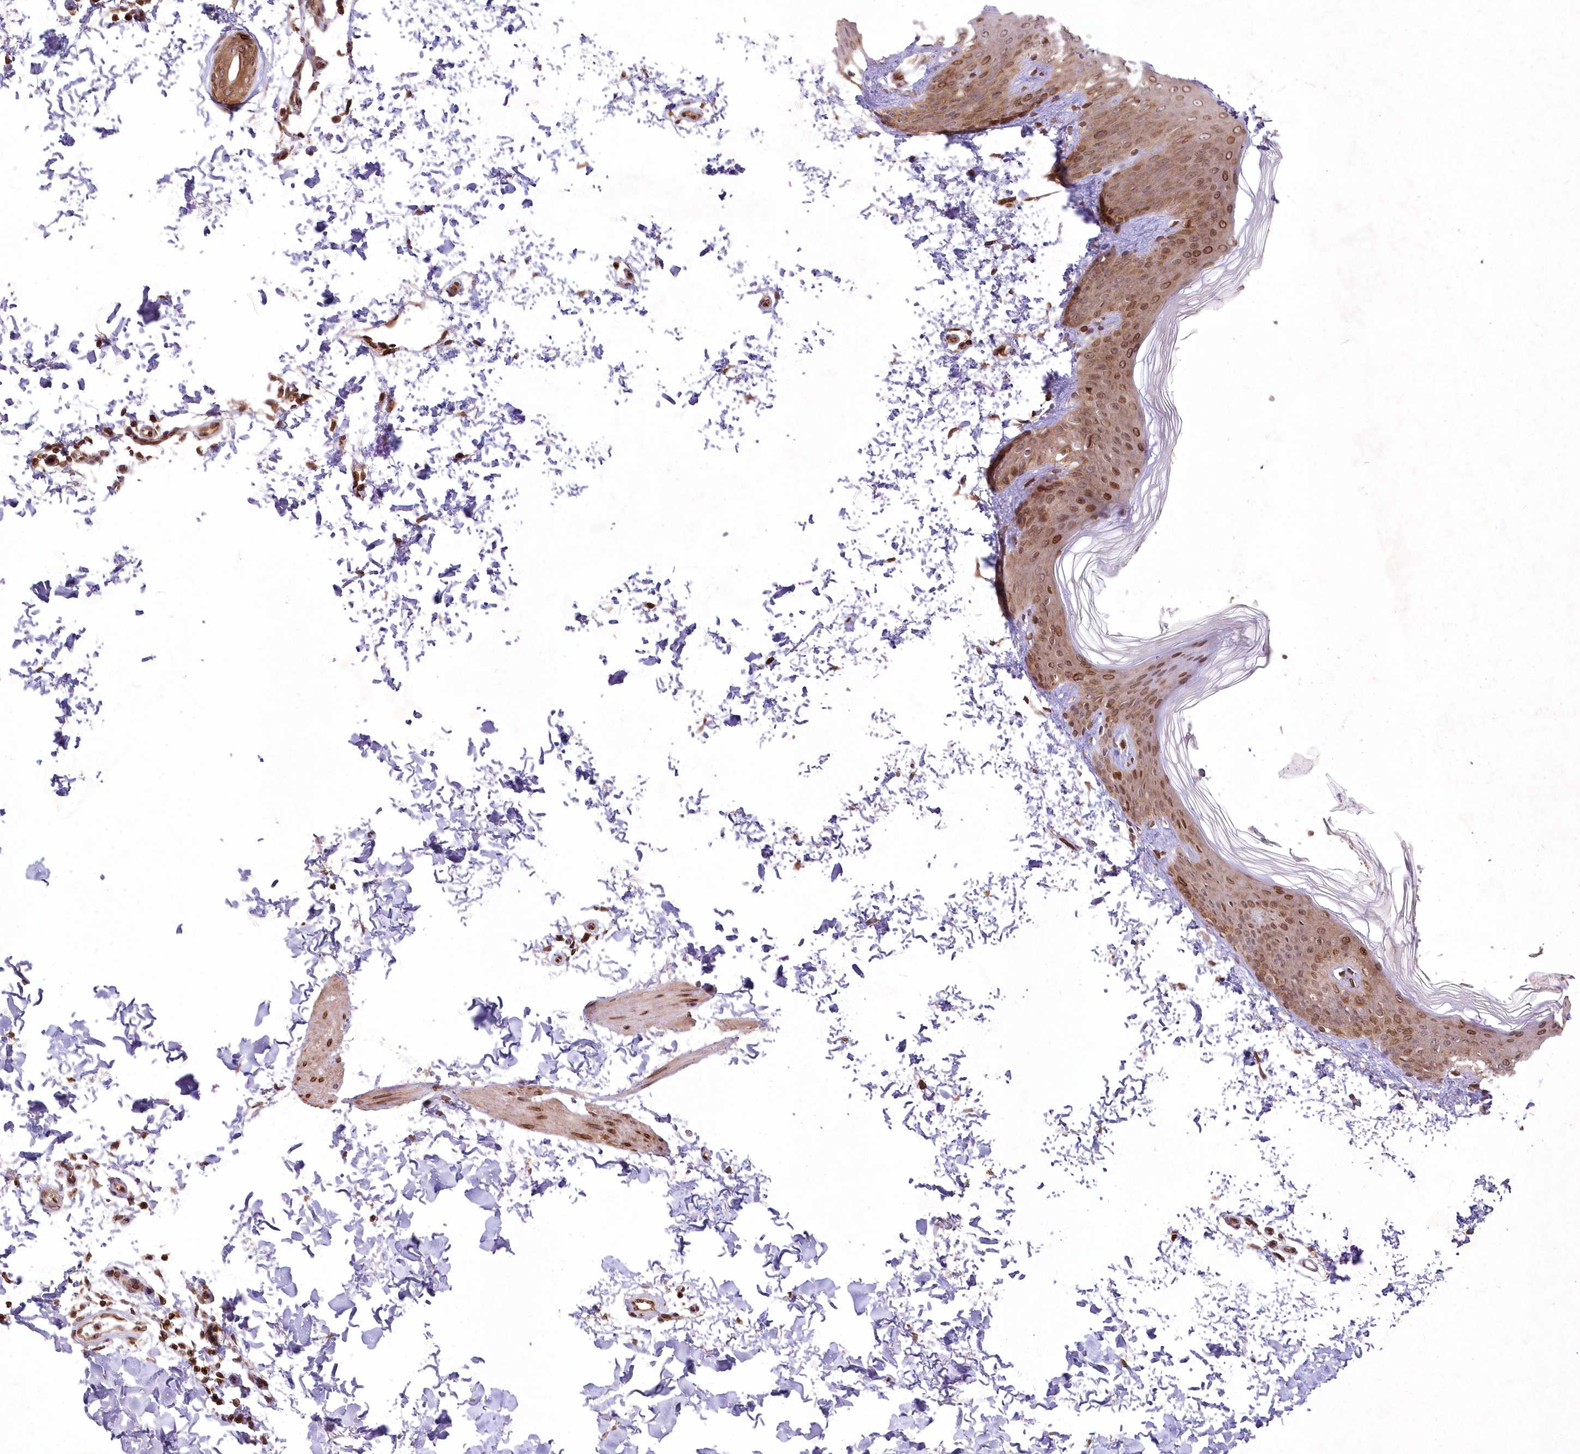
{"staining": {"intensity": "moderate", "quantity": "25%-75%", "location": "cytoplasmic/membranous"}, "tissue": "skin", "cell_type": "Fibroblasts", "image_type": "normal", "snomed": [{"axis": "morphology", "description": "Normal tissue, NOS"}, {"axis": "morphology", "description": "Neoplasm, benign, NOS"}, {"axis": "topography", "description": "Skin"}, {"axis": "topography", "description": "Soft tissue"}], "caption": "Unremarkable skin reveals moderate cytoplasmic/membranous staining in approximately 25%-75% of fibroblasts, visualized by immunohistochemistry.", "gene": "DNAJC27", "patient": {"sex": "male", "age": 26}}